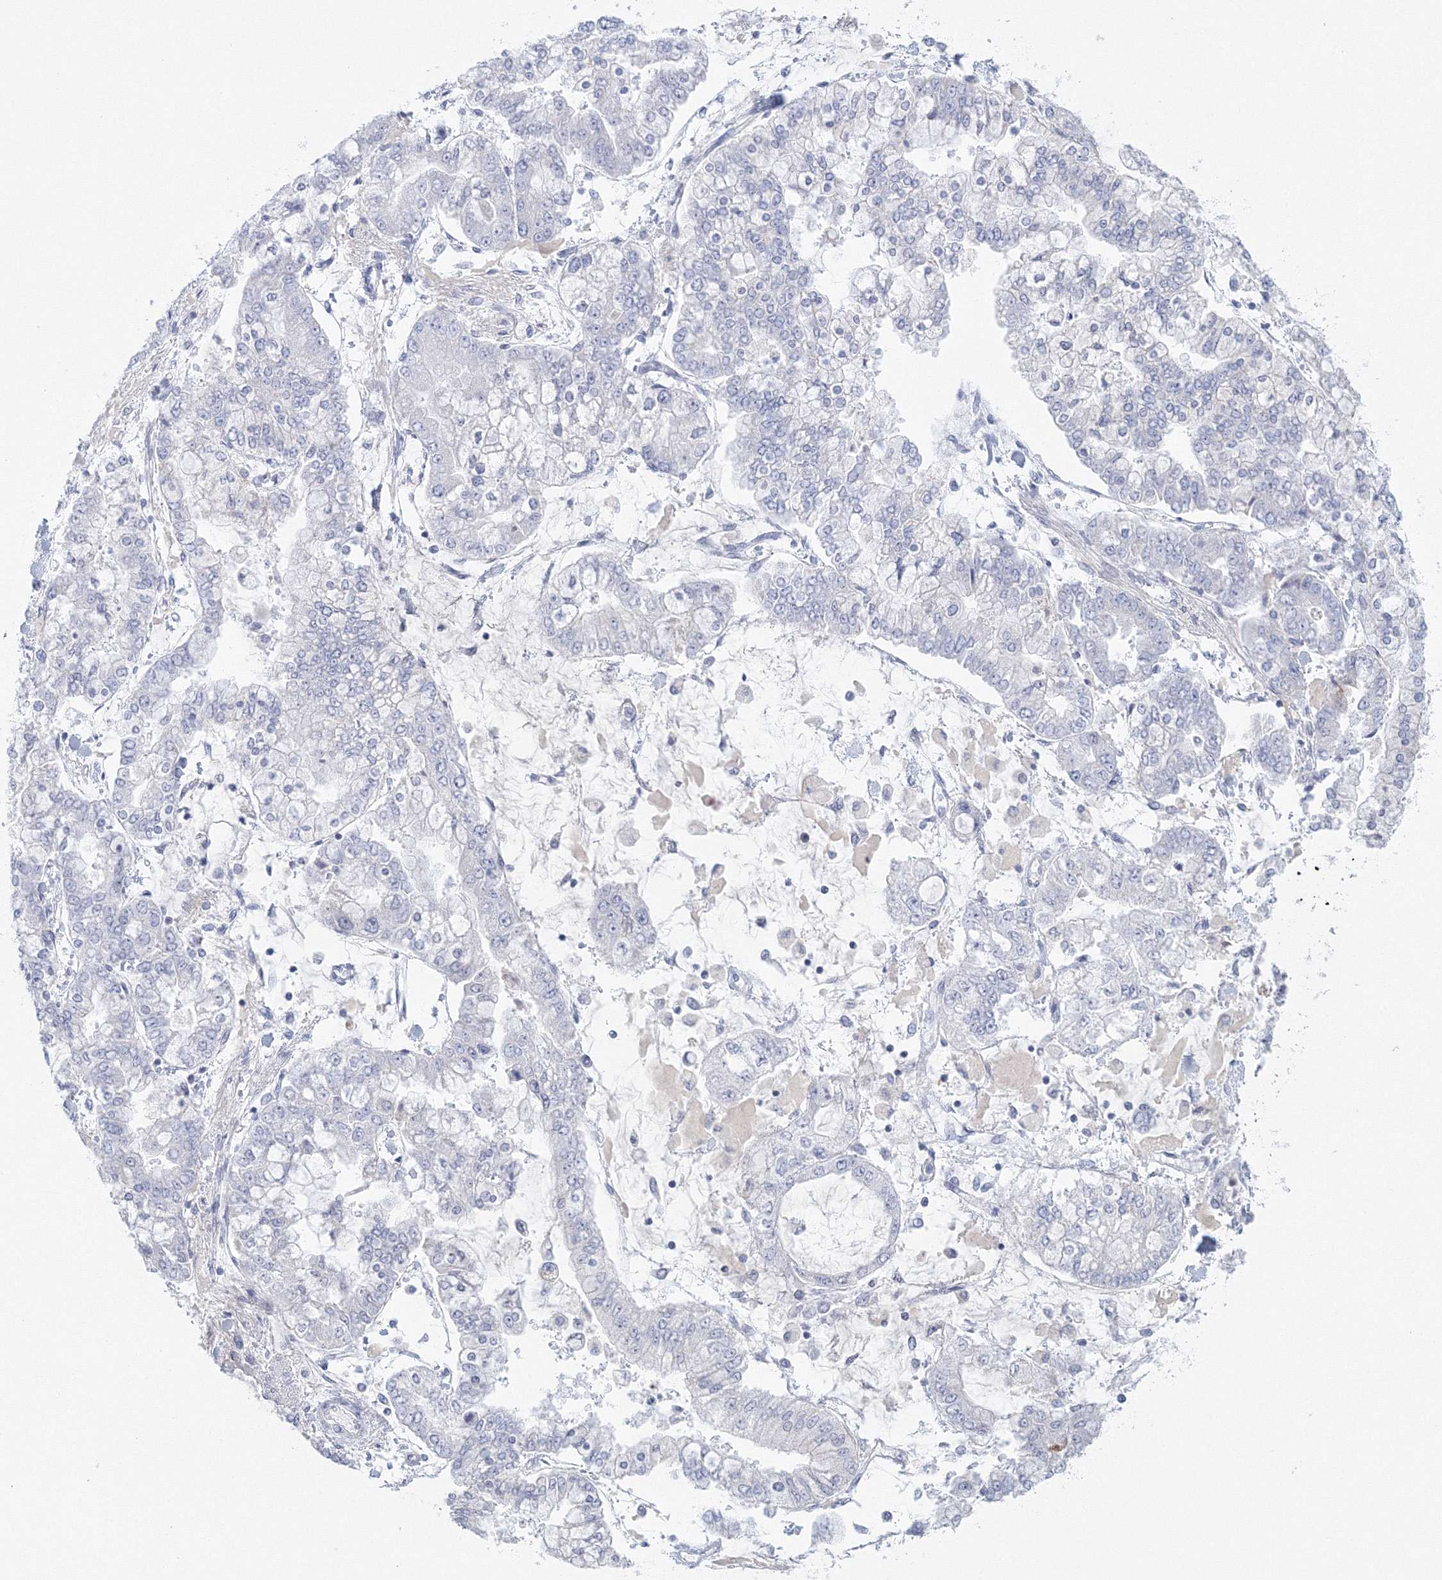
{"staining": {"intensity": "negative", "quantity": "none", "location": "none"}, "tissue": "stomach cancer", "cell_type": "Tumor cells", "image_type": "cancer", "snomed": [{"axis": "morphology", "description": "Normal tissue, NOS"}, {"axis": "morphology", "description": "Adenocarcinoma, NOS"}, {"axis": "topography", "description": "Stomach, upper"}, {"axis": "topography", "description": "Stomach"}], "caption": "Tumor cells show no significant protein expression in stomach cancer (adenocarcinoma).", "gene": "NIPAL1", "patient": {"sex": "male", "age": 76}}